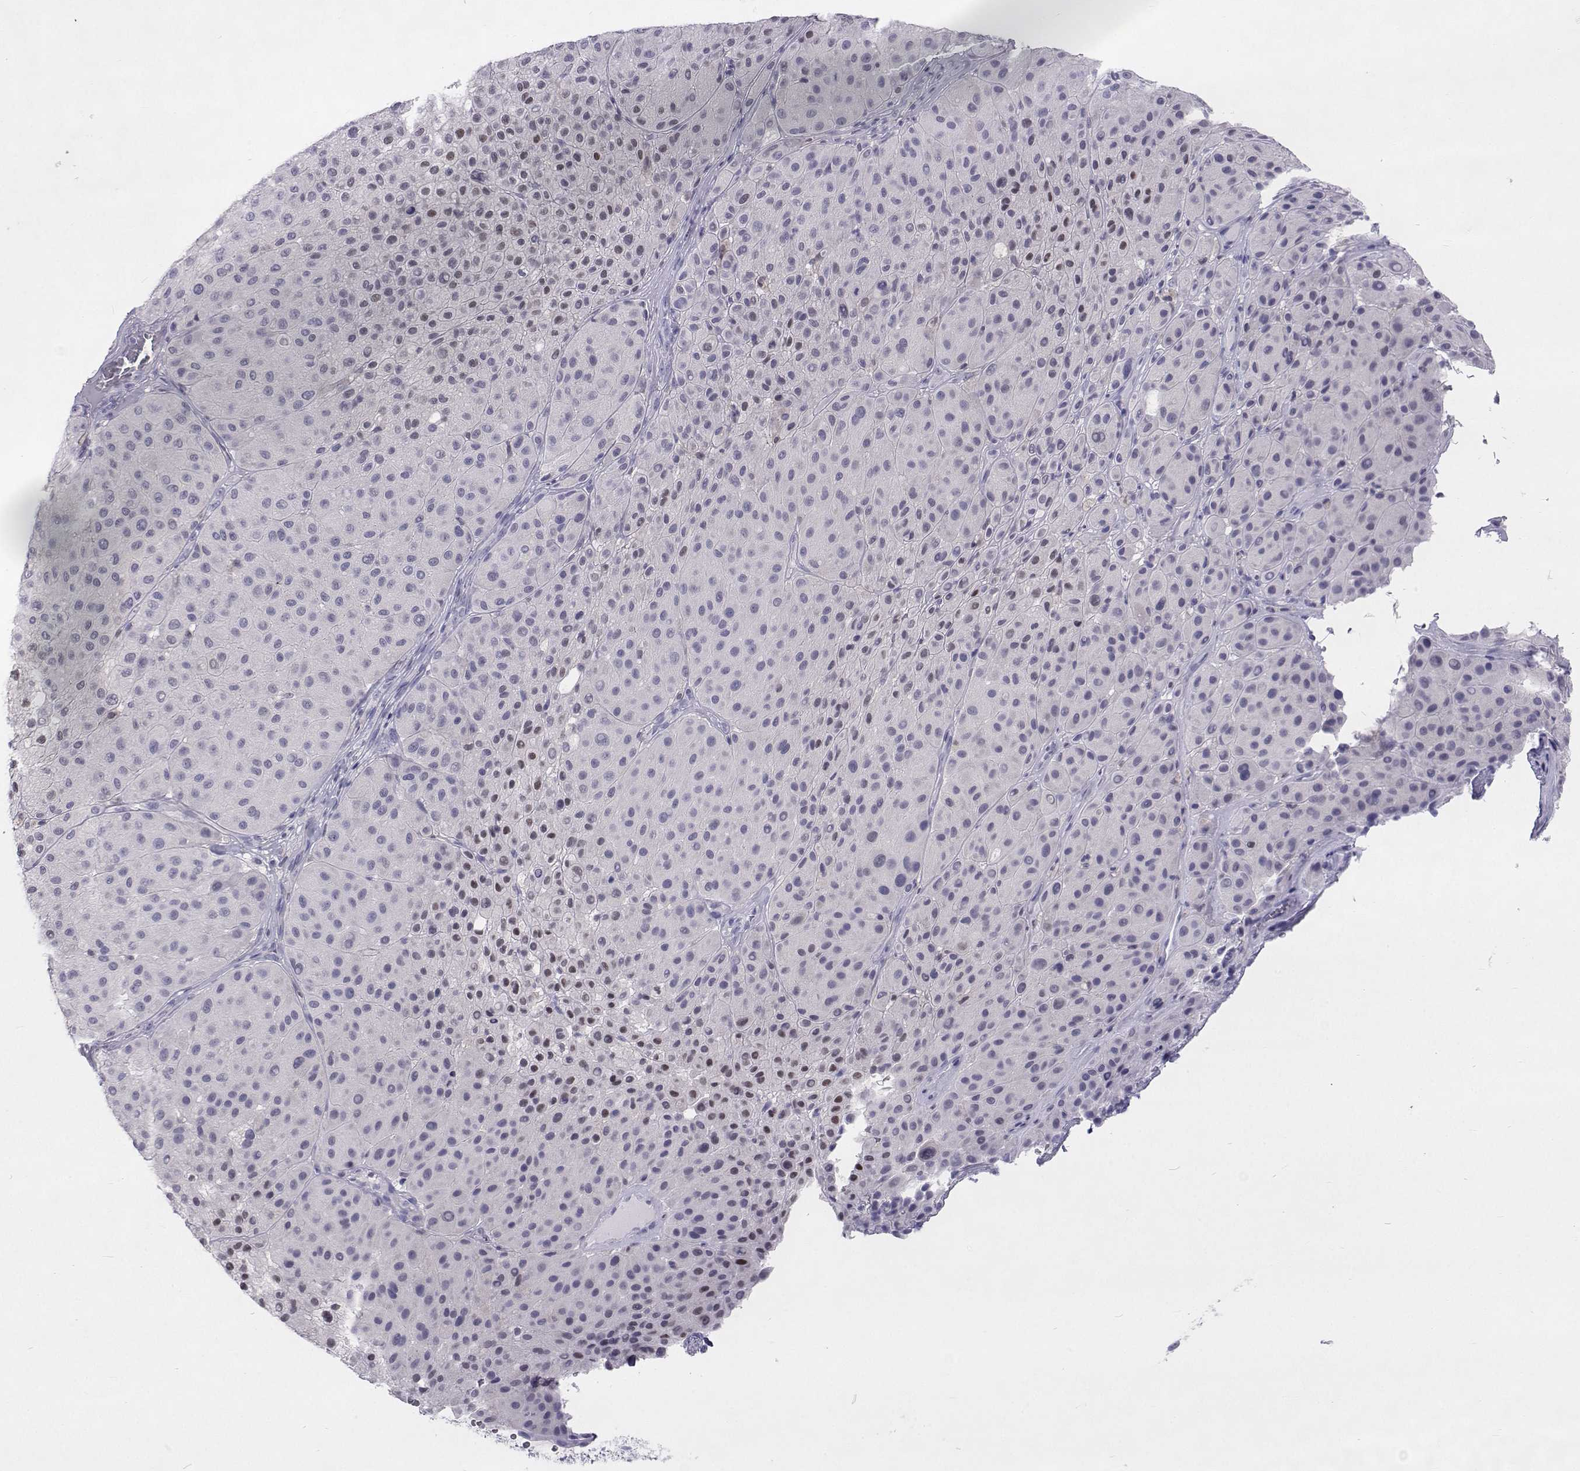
{"staining": {"intensity": "negative", "quantity": "none", "location": "none"}, "tissue": "melanoma", "cell_type": "Tumor cells", "image_type": "cancer", "snomed": [{"axis": "morphology", "description": "Malignant melanoma, Metastatic site"}, {"axis": "topography", "description": "Smooth muscle"}], "caption": "The immunohistochemistry (IHC) micrograph has no significant positivity in tumor cells of melanoma tissue. (Brightfield microscopy of DAB immunohistochemistry at high magnification).", "gene": "GALM", "patient": {"sex": "male", "age": 41}}